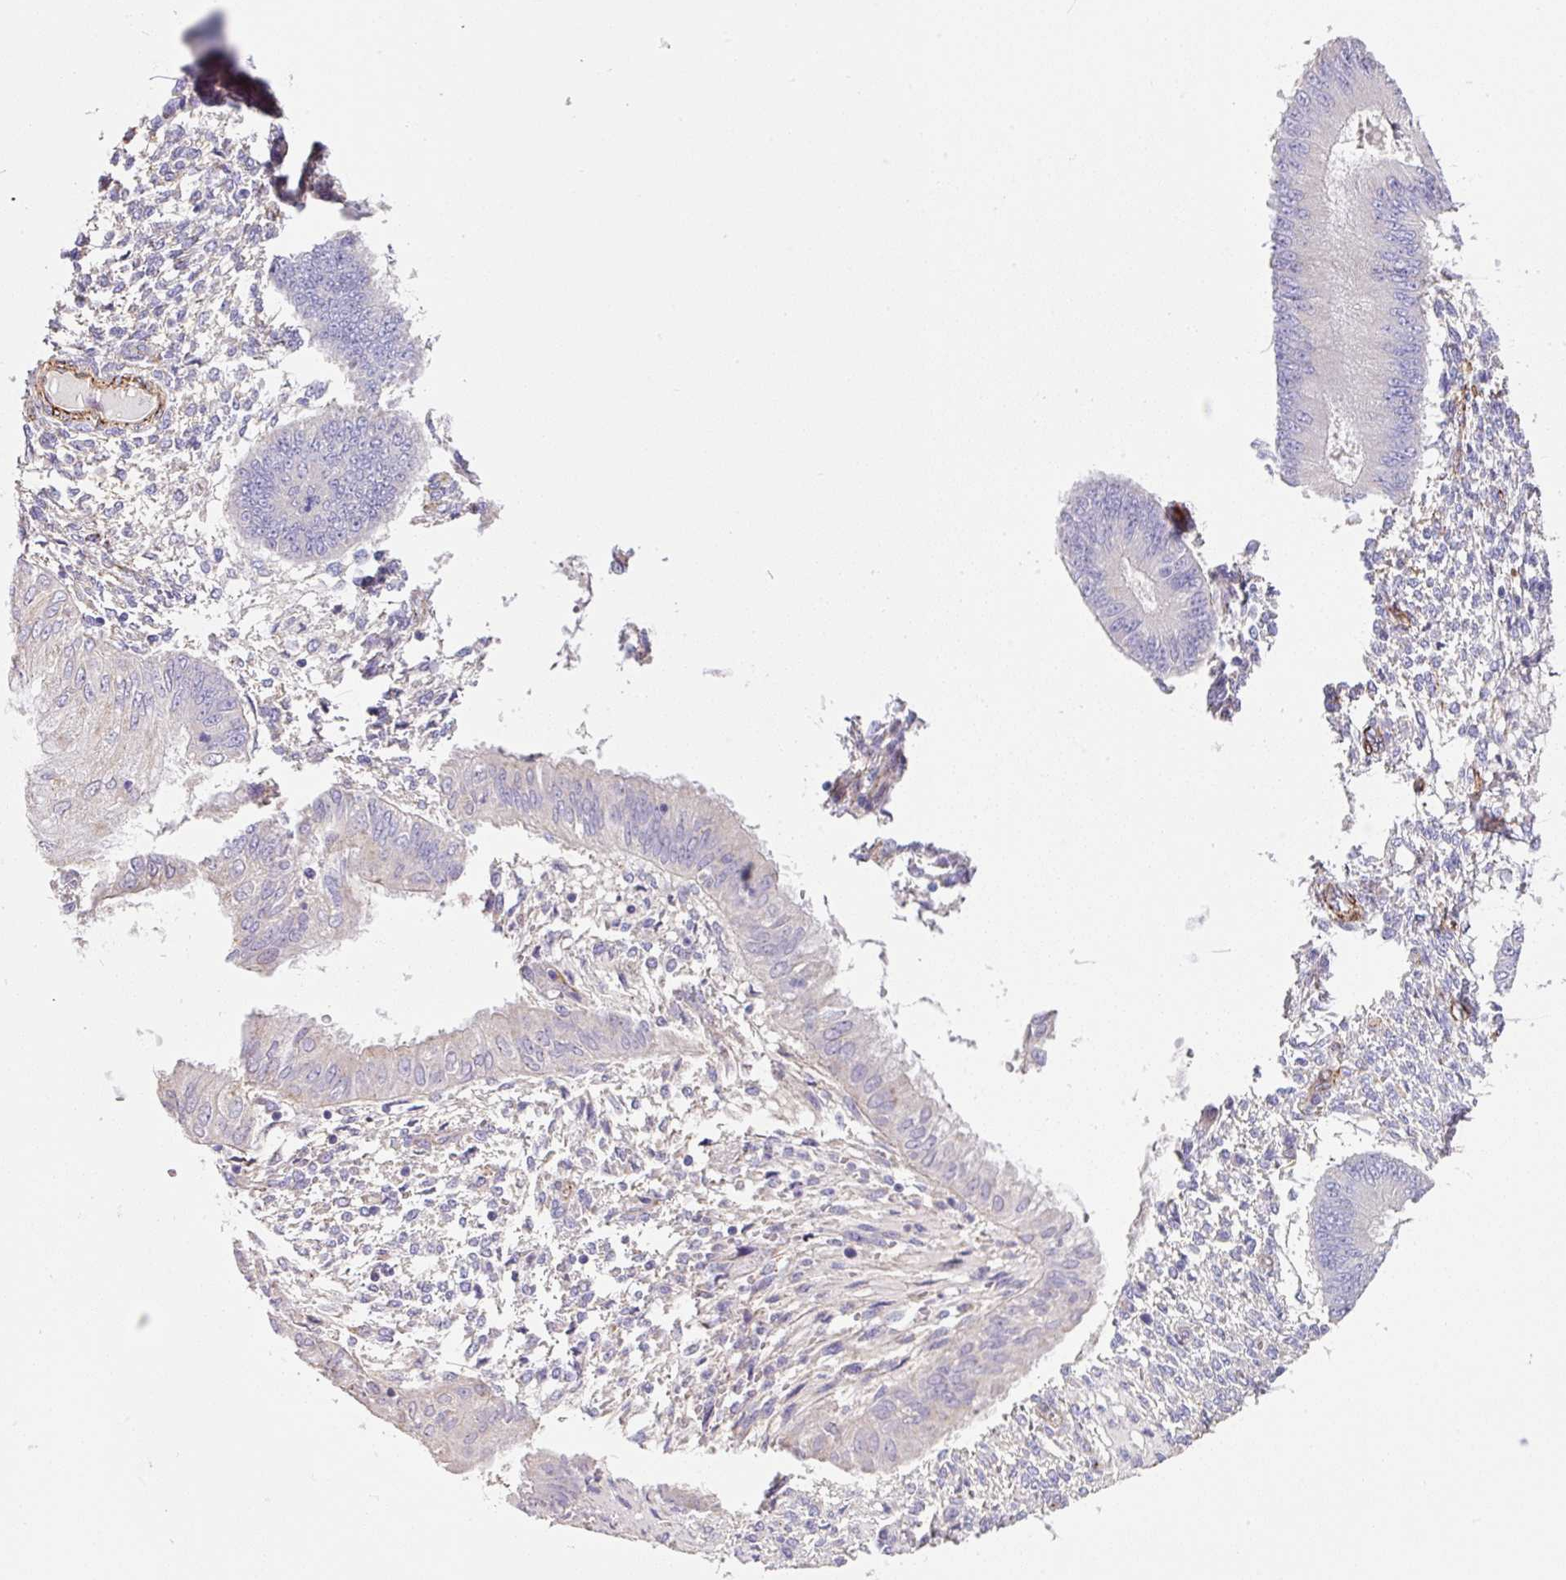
{"staining": {"intensity": "moderate", "quantity": "25%-75%", "location": "cytoplasmic/membranous"}, "tissue": "endometrium", "cell_type": "Cells in endometrial stroma", "image_type": "normal", "snomed": [{"axis": "morphology", "description": "Normal tissue, NOS"}, {"axis": "topography", "description": "Endometrium"}], "caption": "Brown immunohistochemical staining in benign human endometrium reveals moderate cytoplasmic/membranous staining in approximately 25%-75% of cells in endometrial stroma.", "gene": "SLC25A17", "patient": {"sex": "female", "age": 49}}